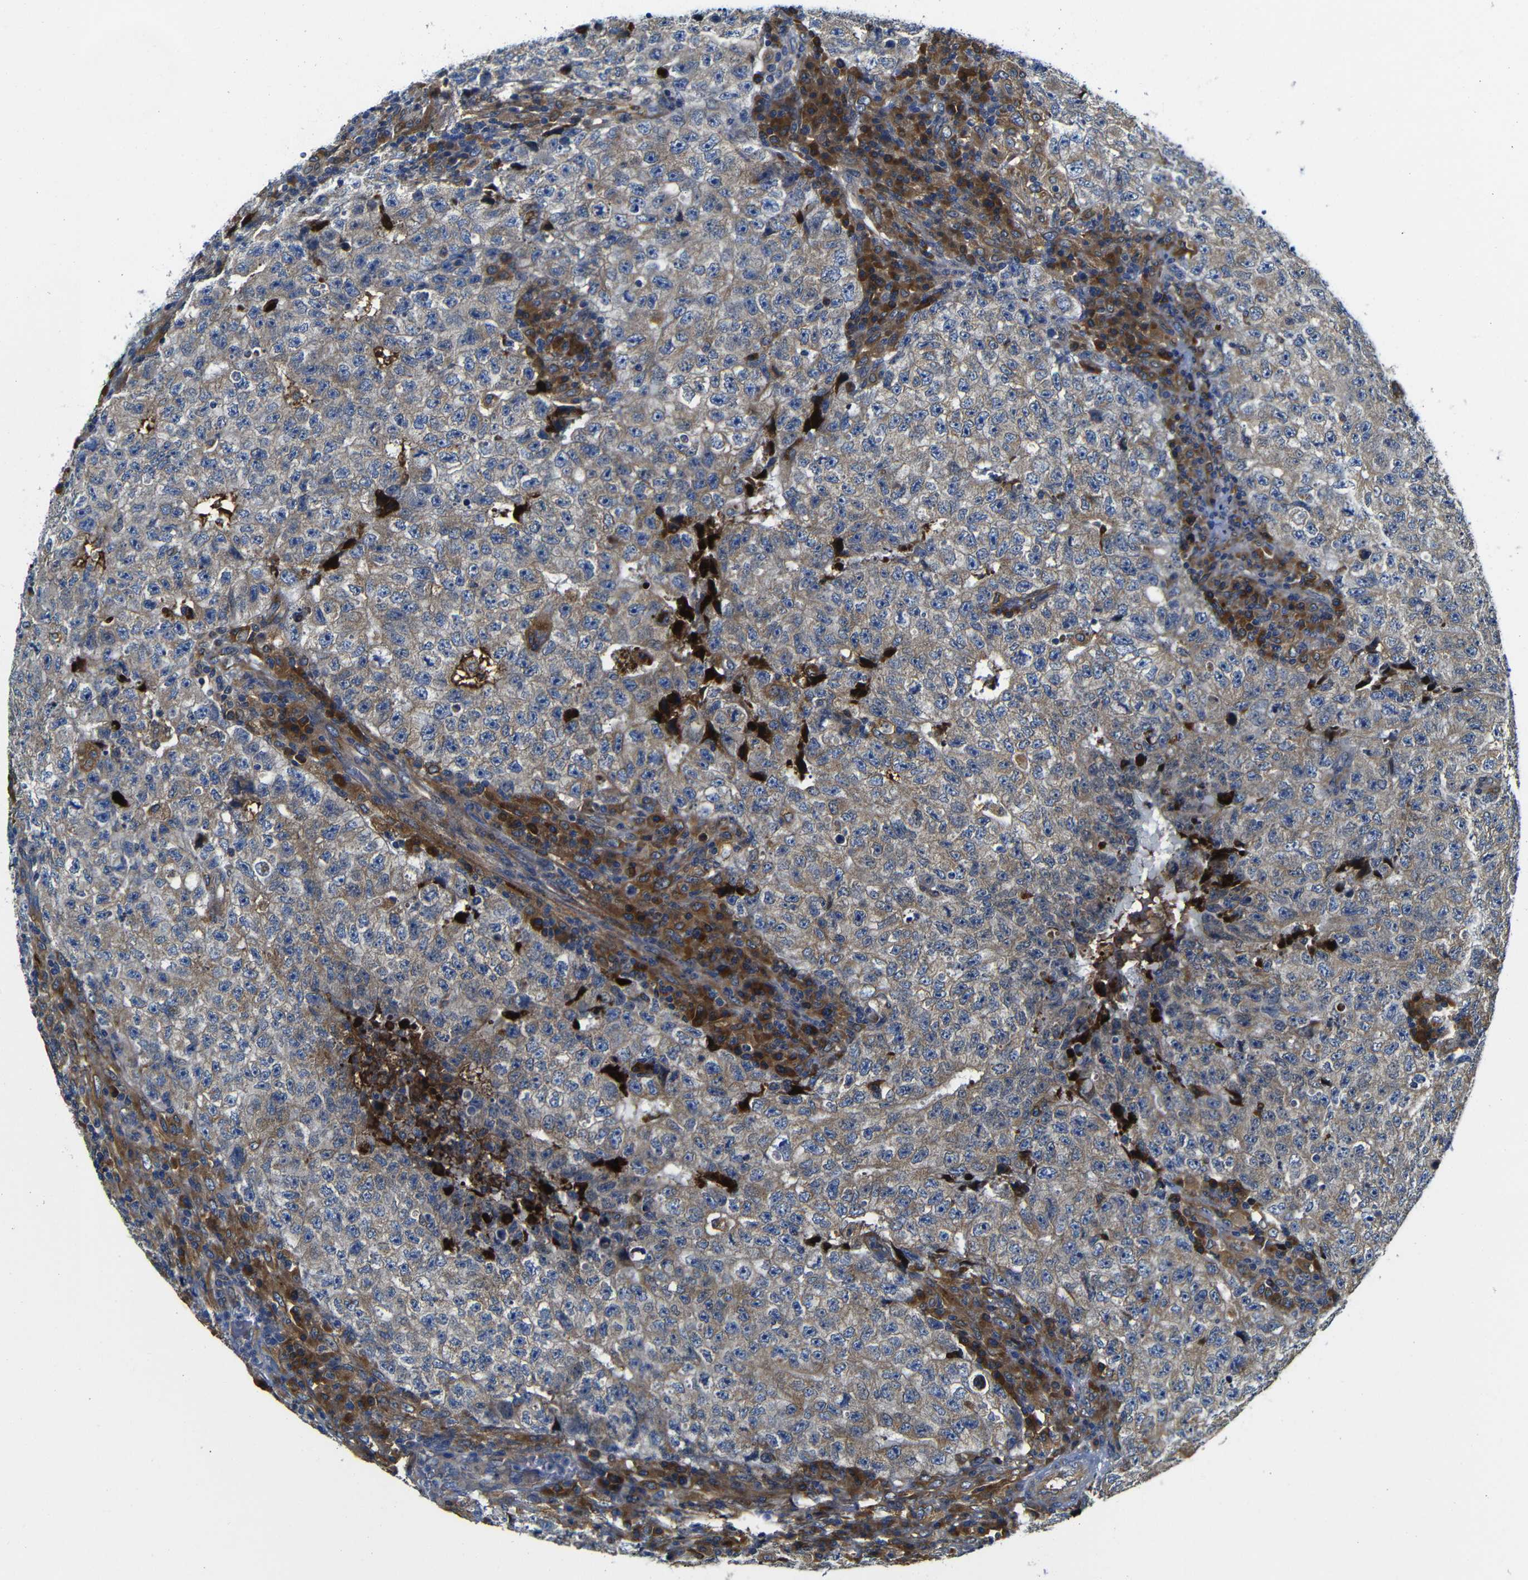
{"staining": {"intensity": "weak", "quantity": ">75%", "location": "cytoplasmic/membranous"}, "tissue": "testis cancer", "cell_type": "Tumor cells", "image_type": "cancer", "snomed": [{"axis": "morphology", "description": "Necrosis, NOS"}, {"axis": "morphology", "description": "Carcinoma, Embryonal, NOS"}, {"axis": "topography", "description": "Testis"}], "caption": "A low amount of weak cytoplasmic/membranous positivity is identified in about >75% of tumor cells in embryonal carcinoma (testis) tissue.", "gene": "CLCC1", "patient": {"sex": "male", "age": 19}}